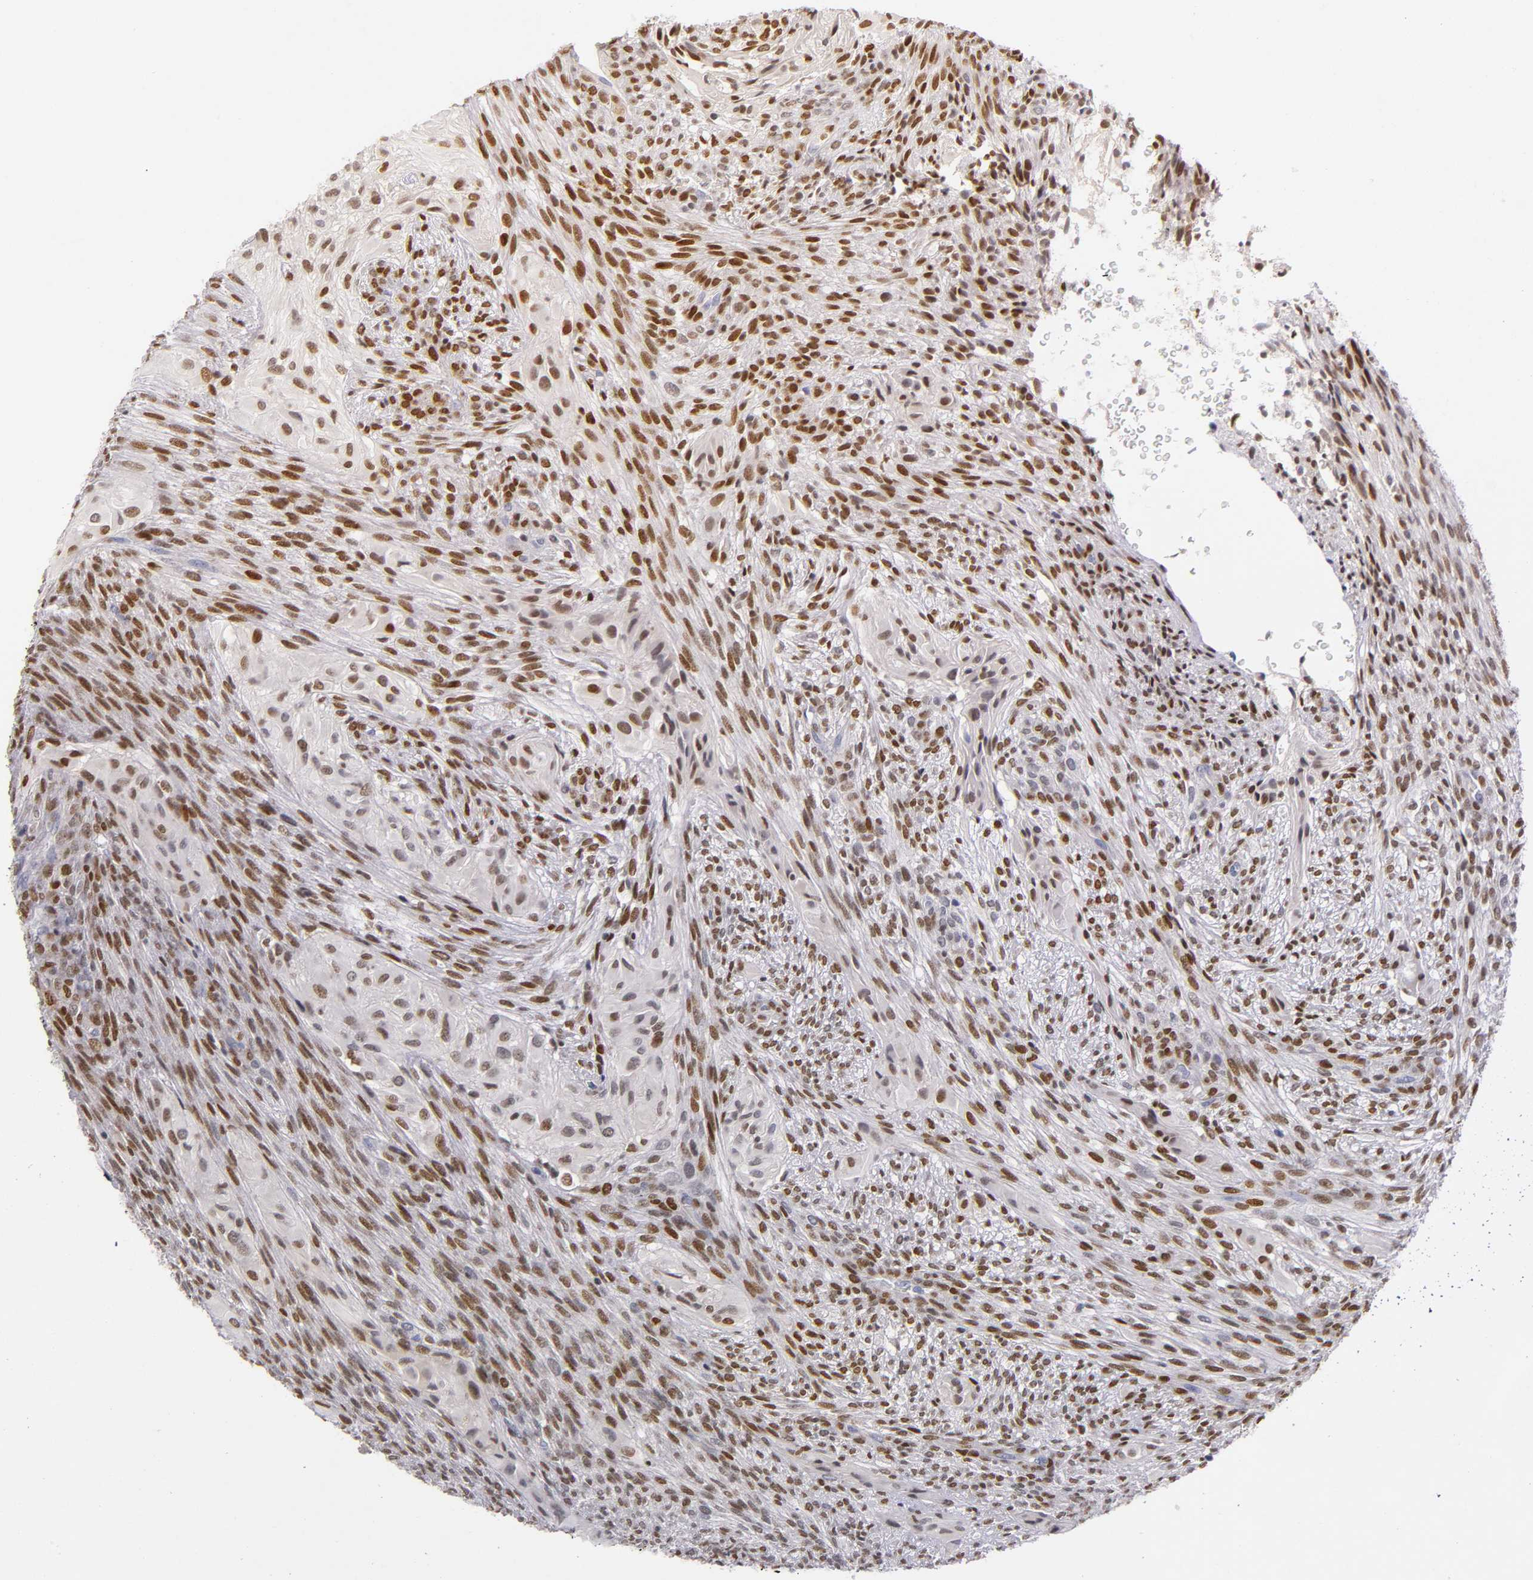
{"staining": {"intensity": "moderate", "quantity": ">75%", "location": "nuclear"}, "tissue": "glioma", "cell_type": "Tumor cells", "image_type": "cancer", "snomed": [{"axis": "morphology", "description": "Glioma, malignant, High grade"}, {"axis": "topography", "description": "Cerebral cortex"}], "caption": "Immunohistochemistry of human high-grade glioma (malignant) displays medium levels of moderate nuclear positivity in about >75% of tumor cells.", "gene": "RUNX1", "patient": {"sex": "female", "age": 55}}